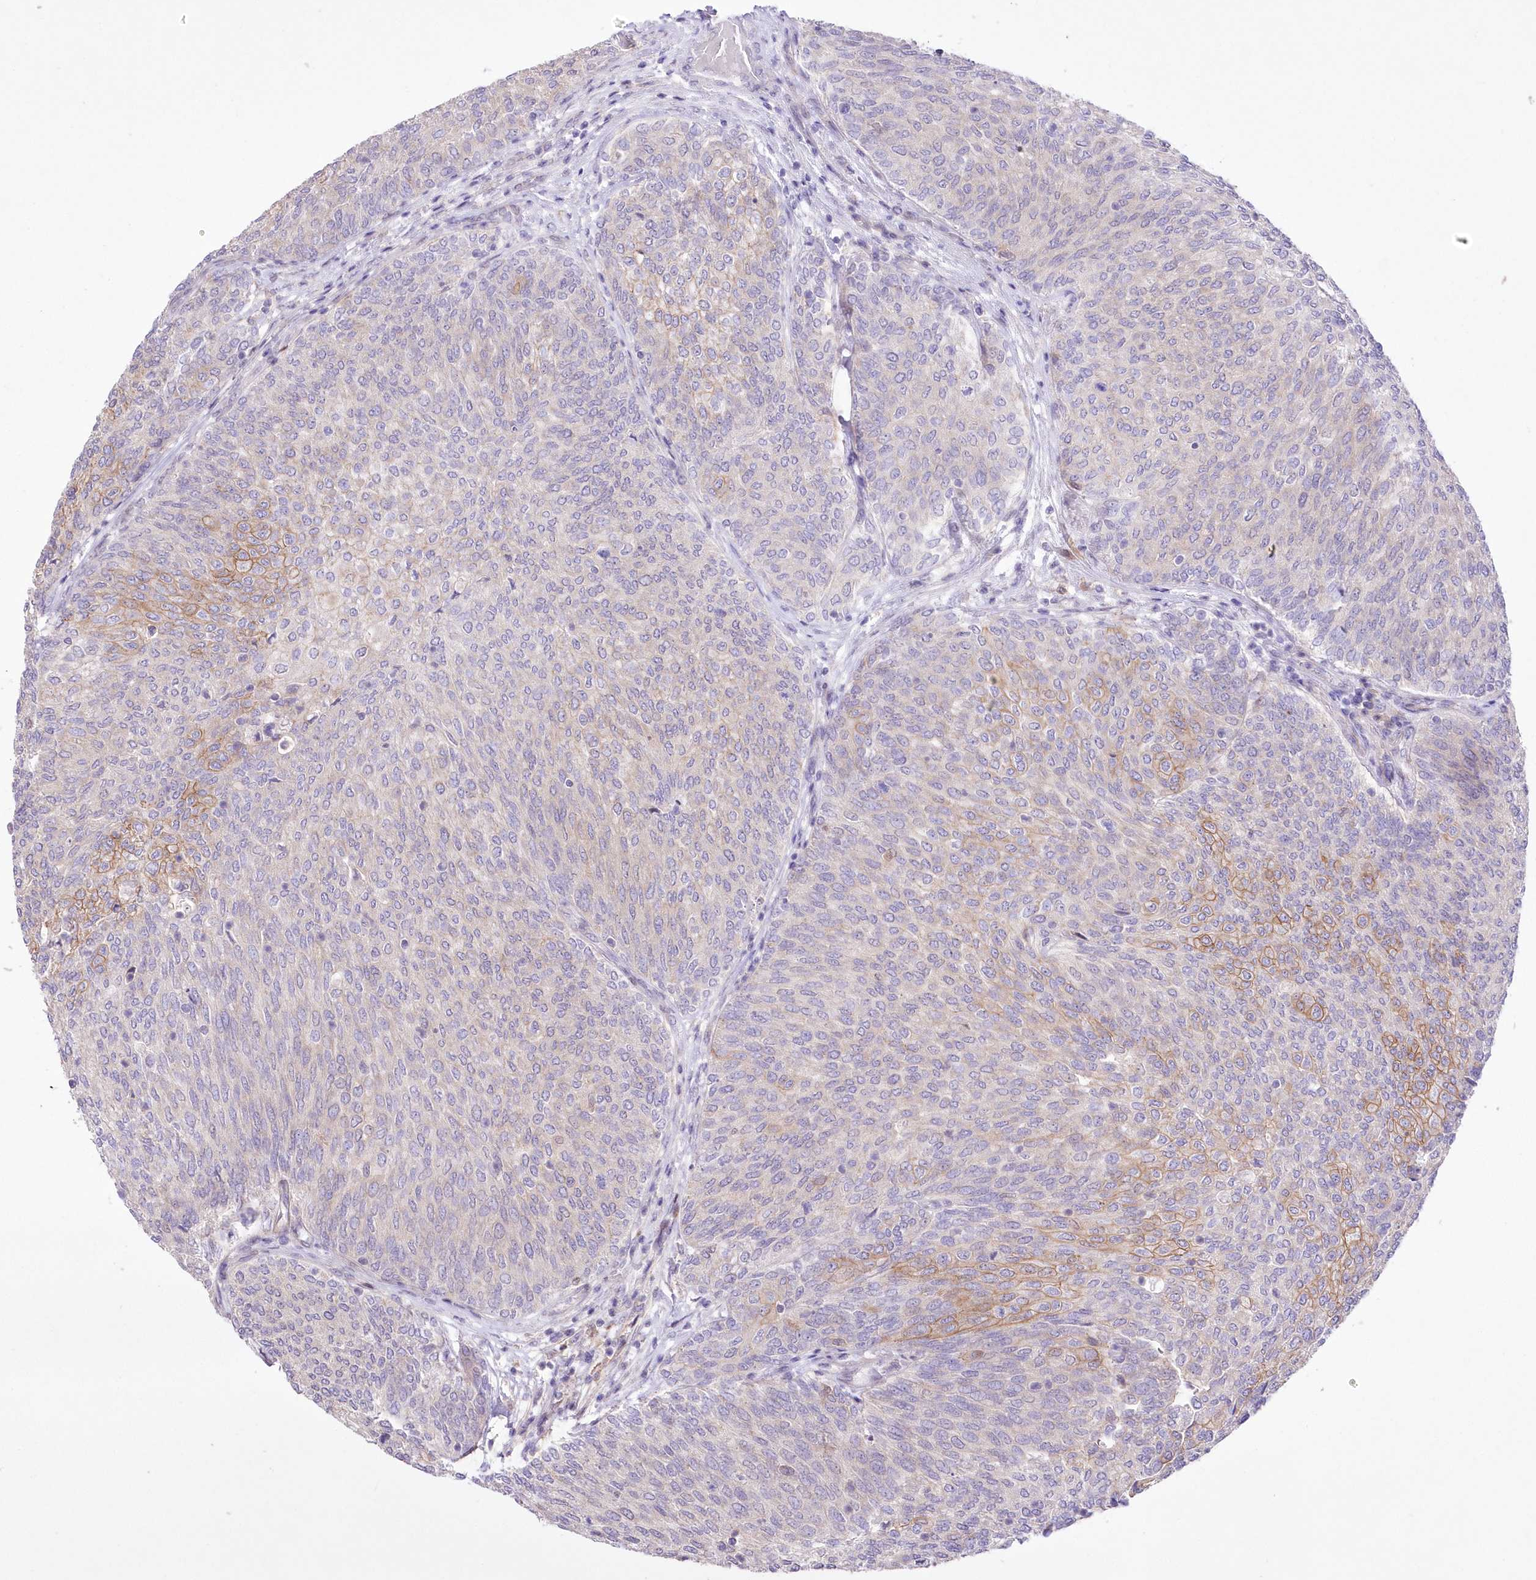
{"staining": {"intensity": "moderate", "quantity": "<25%", "location": "cytoplasmic/membranous"}, "tissue": "urothelial cancer", "cell_type": "Tumor cells", "image_type": "cancer", "snomed": [{"axis": "morphology", "description": "Urothelial carcinoma, Low grade"}, {"axis": "topography", "description": "Urinary bladder"}], "caption": "IHC staining of urothelial cancer, which demonstrates low levels of moderate cytoplasmic/membranous positivity in approximately <25% of tumor cells indicating moderate cytoplasmic/membranous protein expression. The staining was performed using DAB (3,3'-diaminobenzidine) (brown) for protein detection and nuclei were counterstained in hematoxylin (blue).", "gene": "FAM241B", "patient": {"sex": "female", "age": 79}}